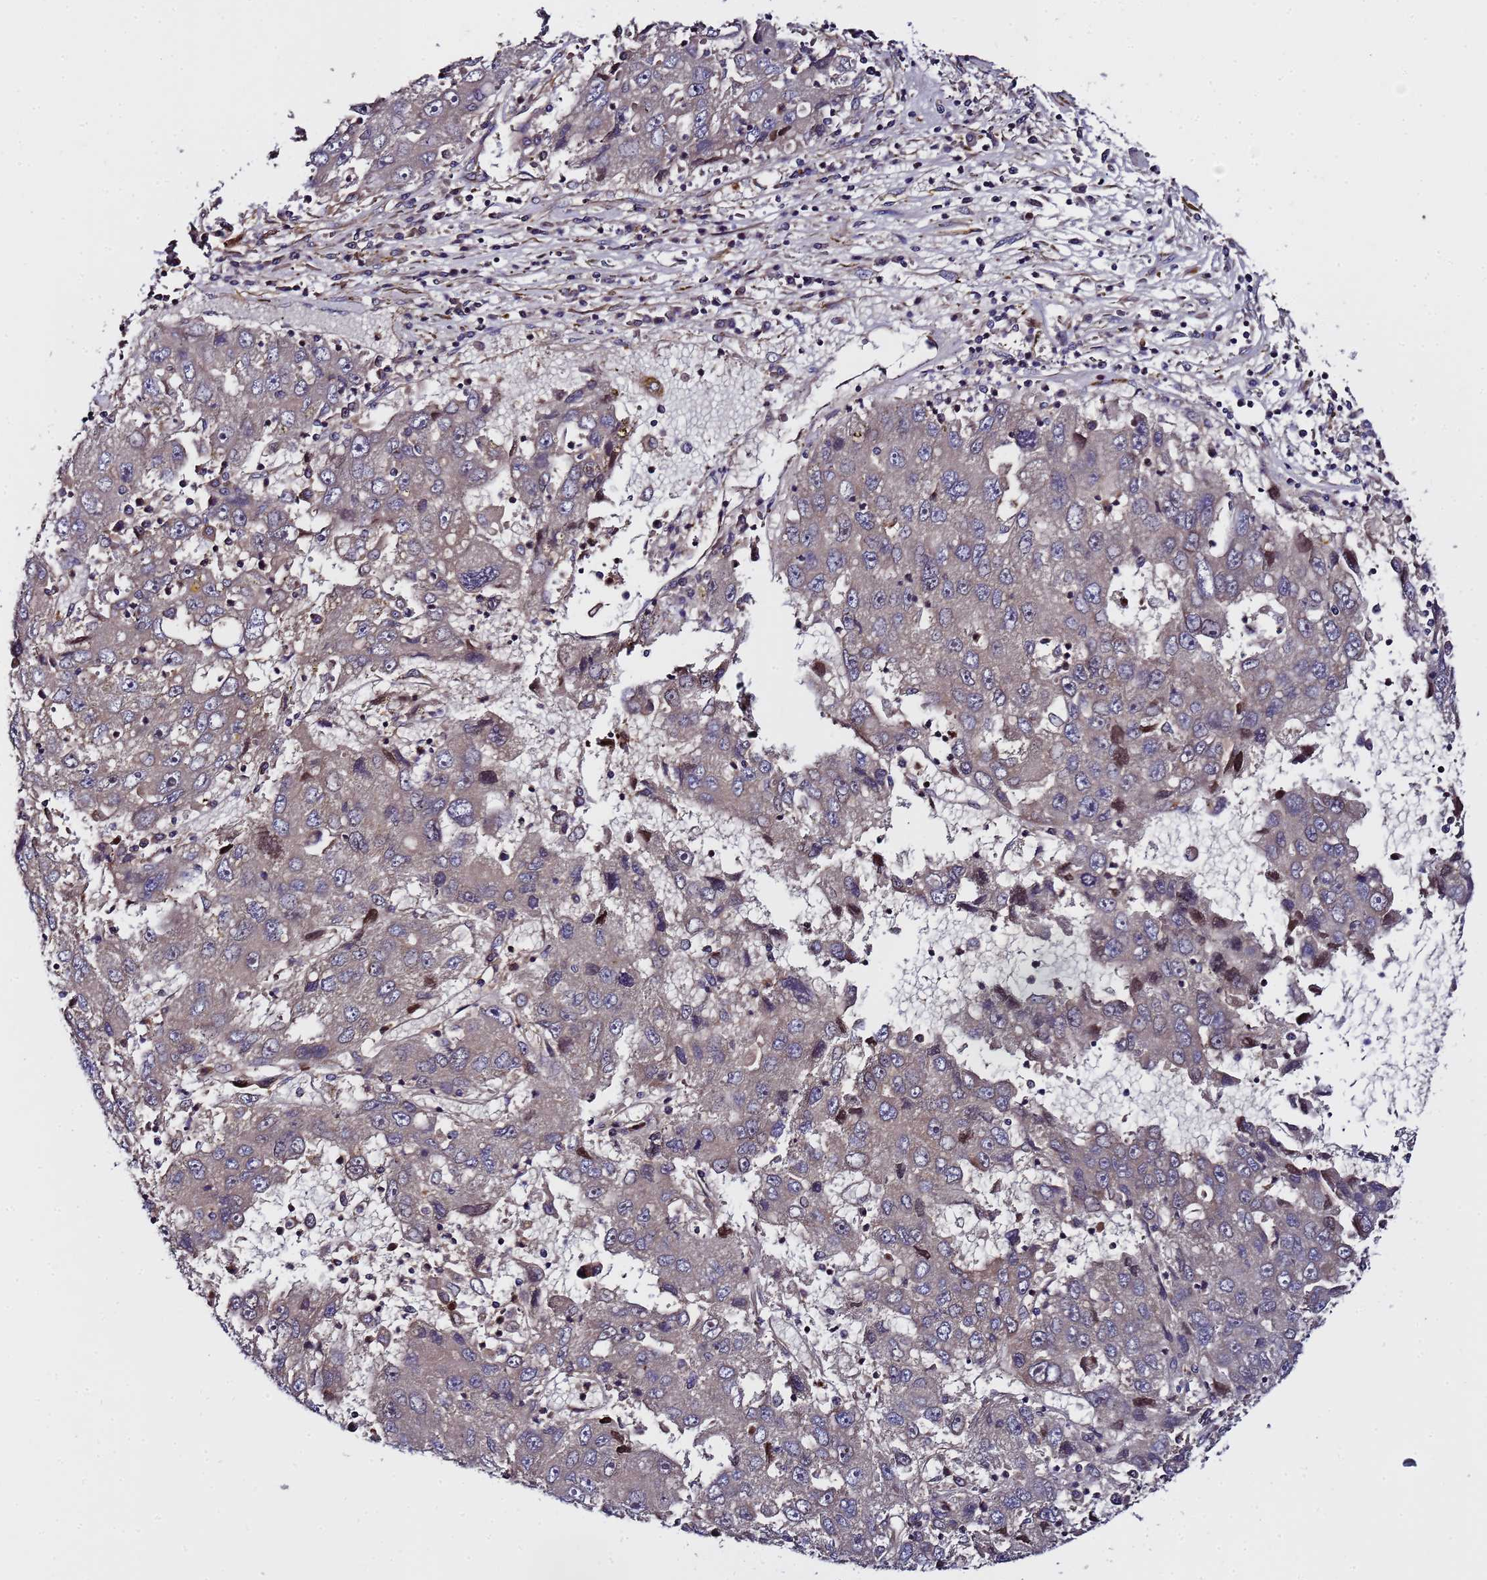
{"staining": {"intensity": "moderate", "quantity": "<25%", "location": "nuclear"}, "tissue": "liver cancer", "cell_type": "Tumor cells", "image_type": "cancer", "snomed": [{"axis": "morphology", "description": "Carcinoma, Hepatocellular, NOS"}, {"axis": "topography", "description": "Liver"}], "caption": "This is an image of IHC staining of liver cancer, which shows moderate staining in the nuclear of tumor cells.", "gene": "GSTCD", "patient": {"sex": "male", "age": 49}}